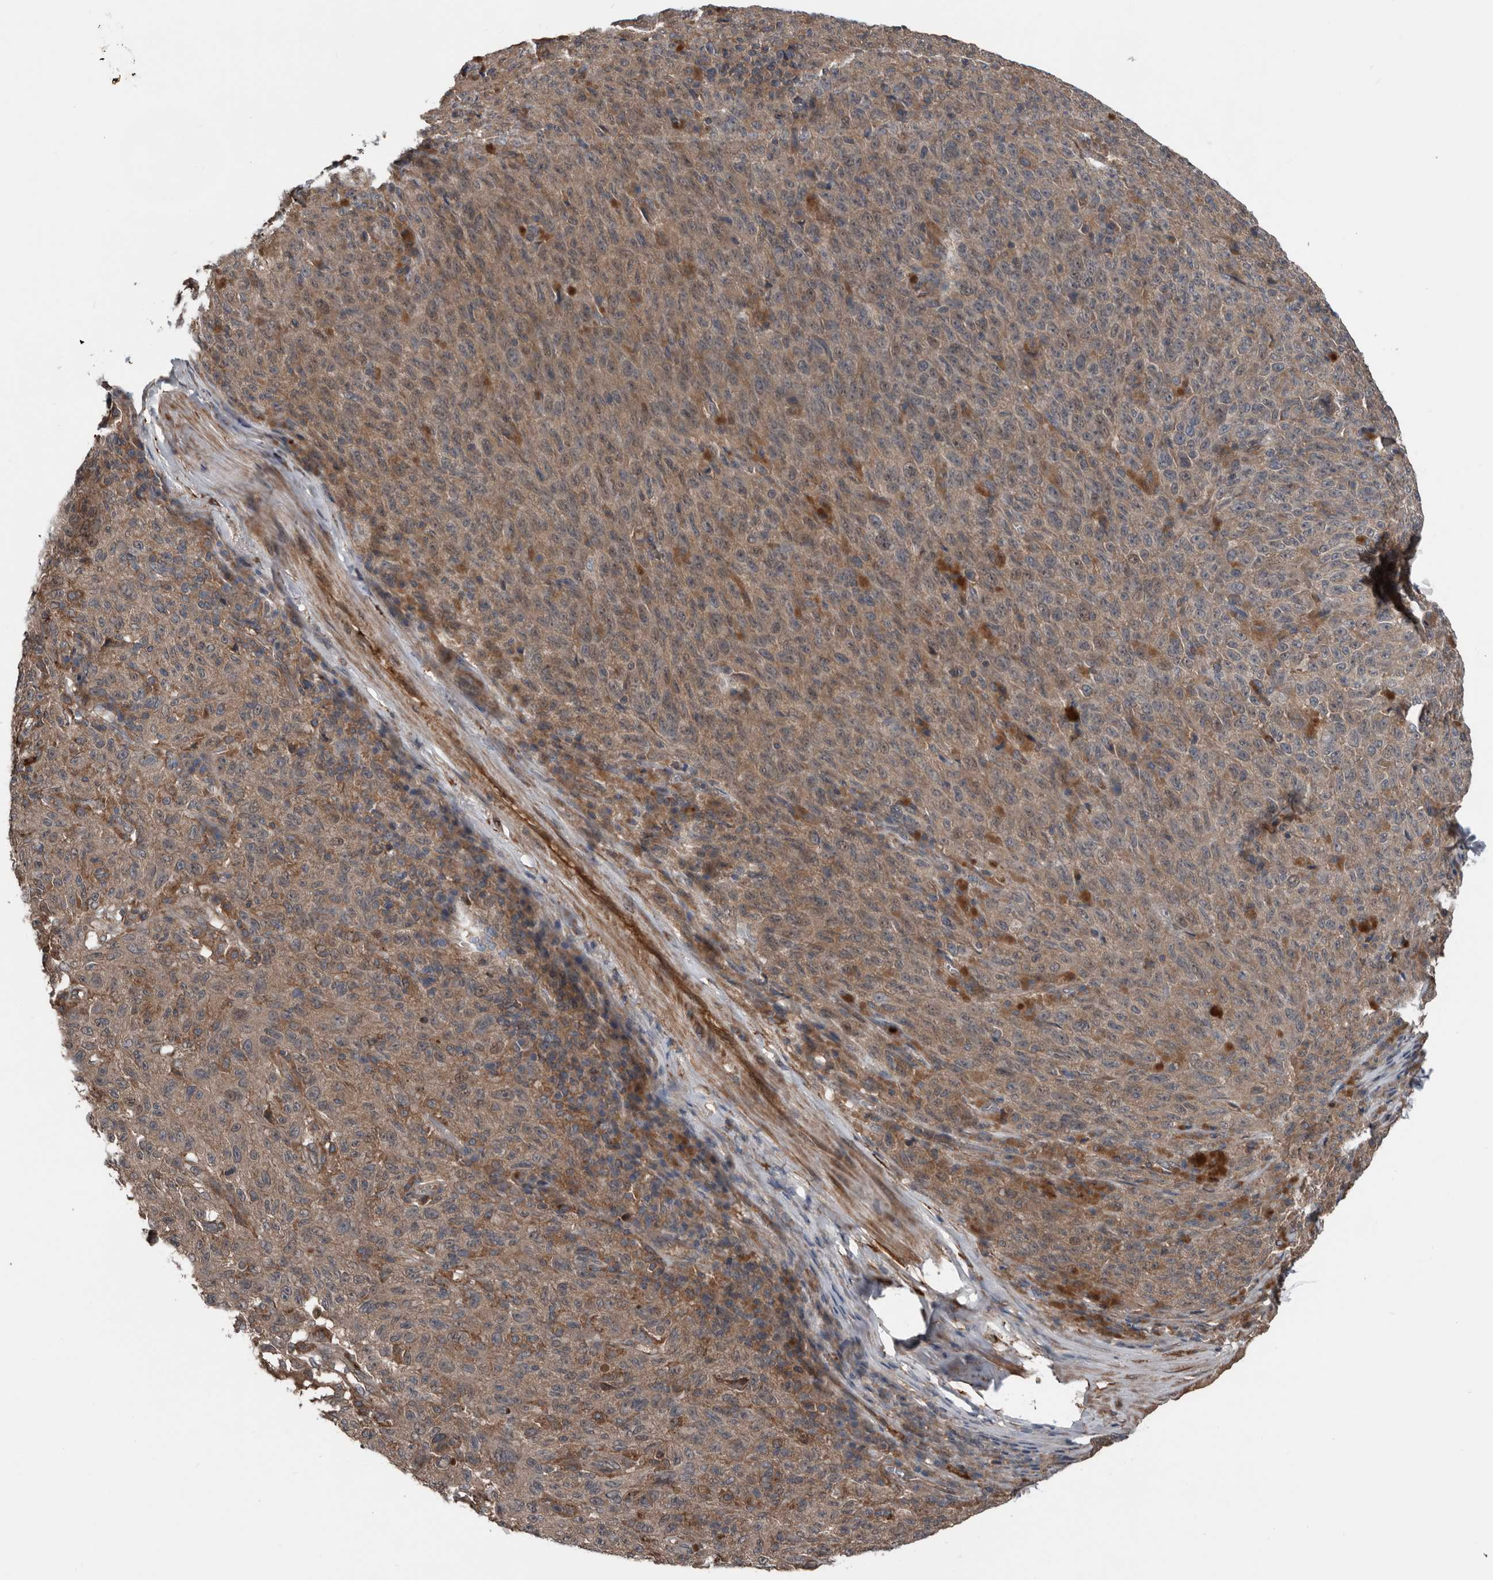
{"staining": {"intensity": "moderate", "quantity": ">75%", "location": "cytoplasmic/membranous"}, "tissue": "melanoma", "cell_type": "Tumor cells", "image_type": "cancer", "snomed": [{"axis": "morphology", "description": "Malignant melanoma, NOS"}, {"axis": "topography", "description": "Skin"}], "caption": "An image showing moderate cytoplasmic/membranous positivity in approximately >75% of tumor cells in melanoma, as visualized by brown immunohistochemical staining.", "gene": "DNAJB4", "patient": {"sex": "female", "age": 82}}